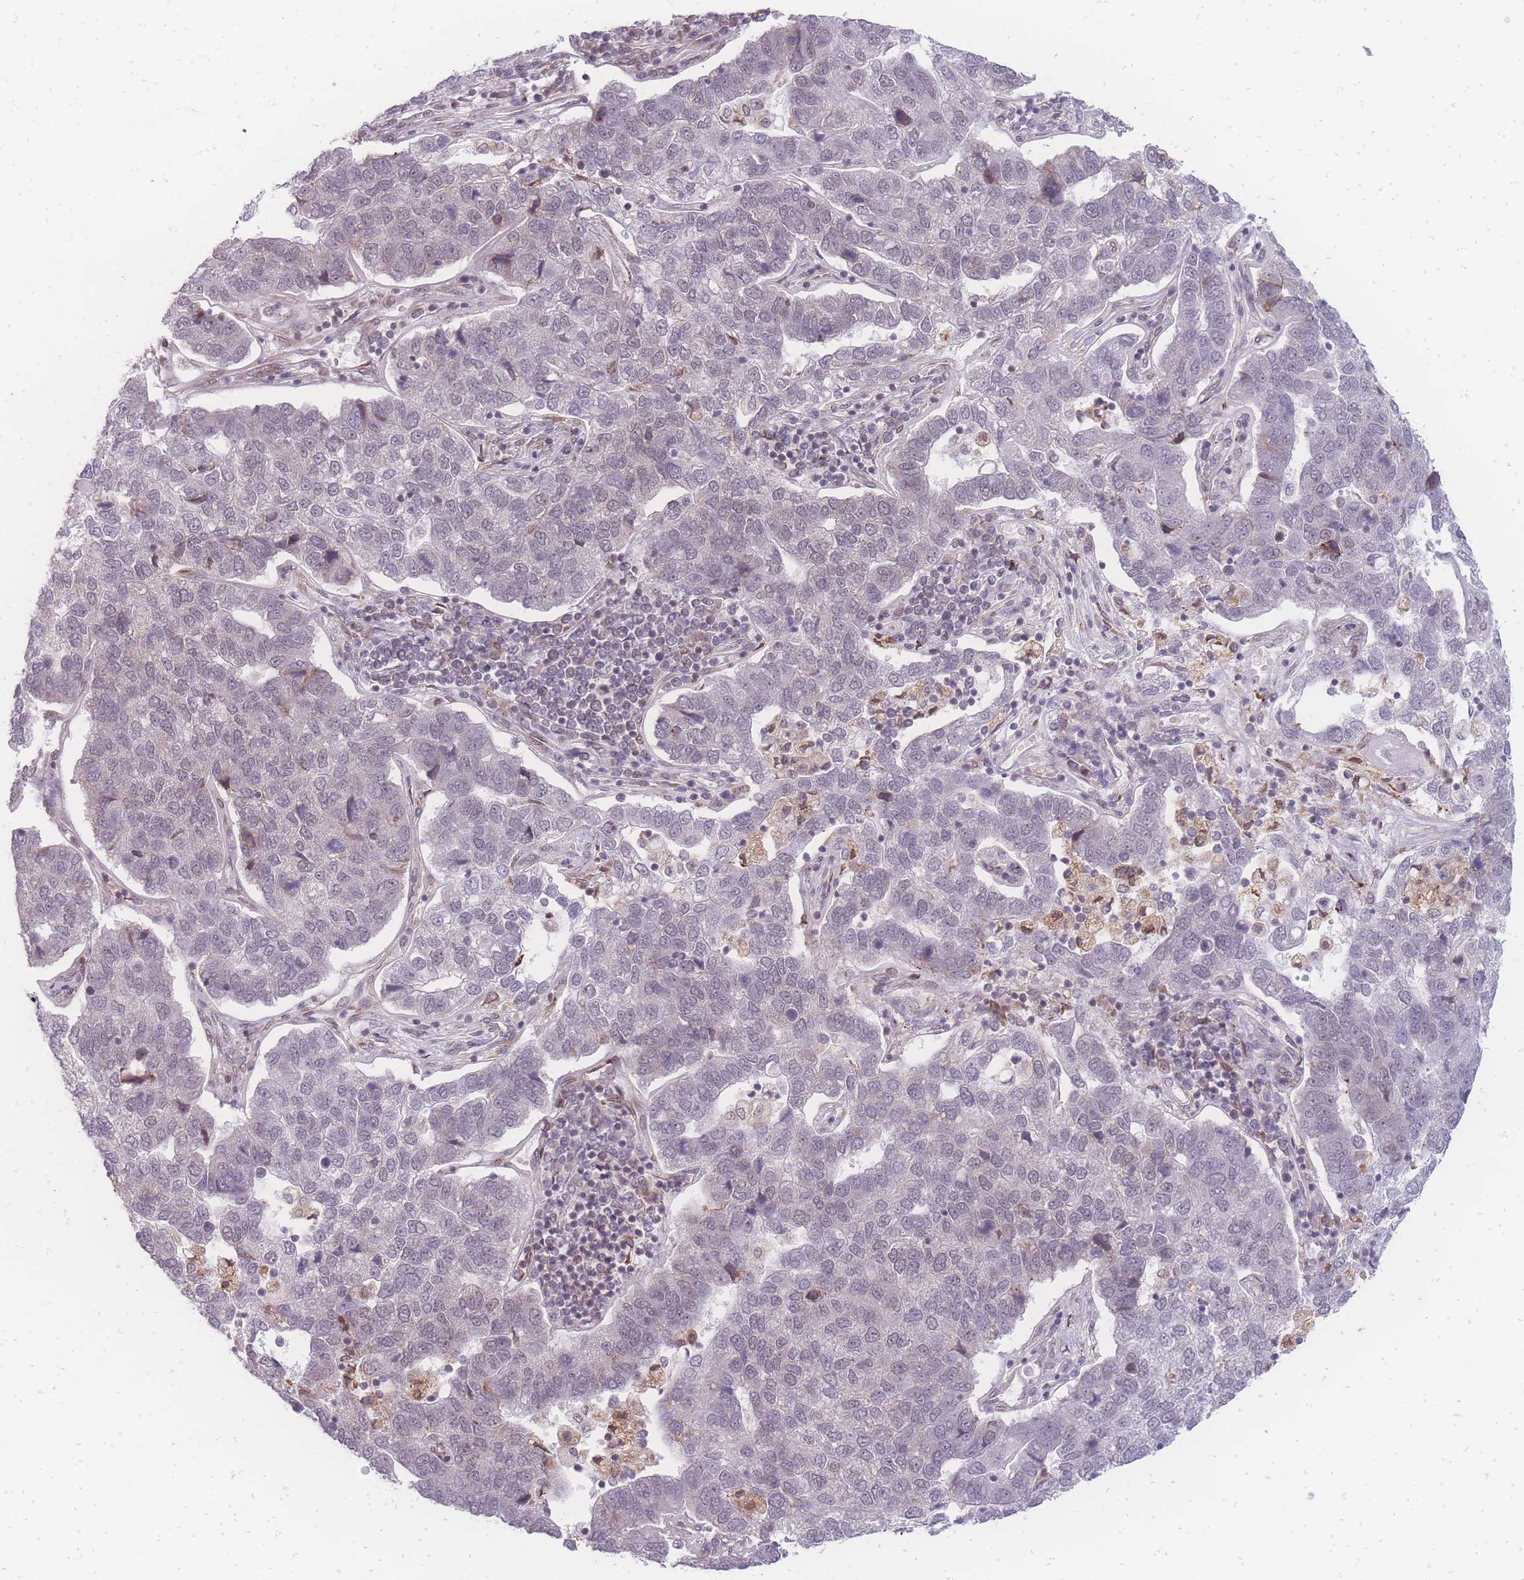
{"staining": {"intensity": "negative", "quantity": "none", "location": "none"}, "tissue": "pancreatic cancer", "cell_type": "Tumor cells", "image_type": "cancer", "snomed": [{"axis": "morphology", "description": "Adenocarcinoma, NOS"}, {"axis": "topography", "description": "Pancreas"}], "caption": "Immunohistochemical staining of pancreatic cancer (adenocarcinoma) demonstrates no significant expression in tumor cells.", "gene": "ZC3H13", "patient": {"sex": "female", "age": 61}}